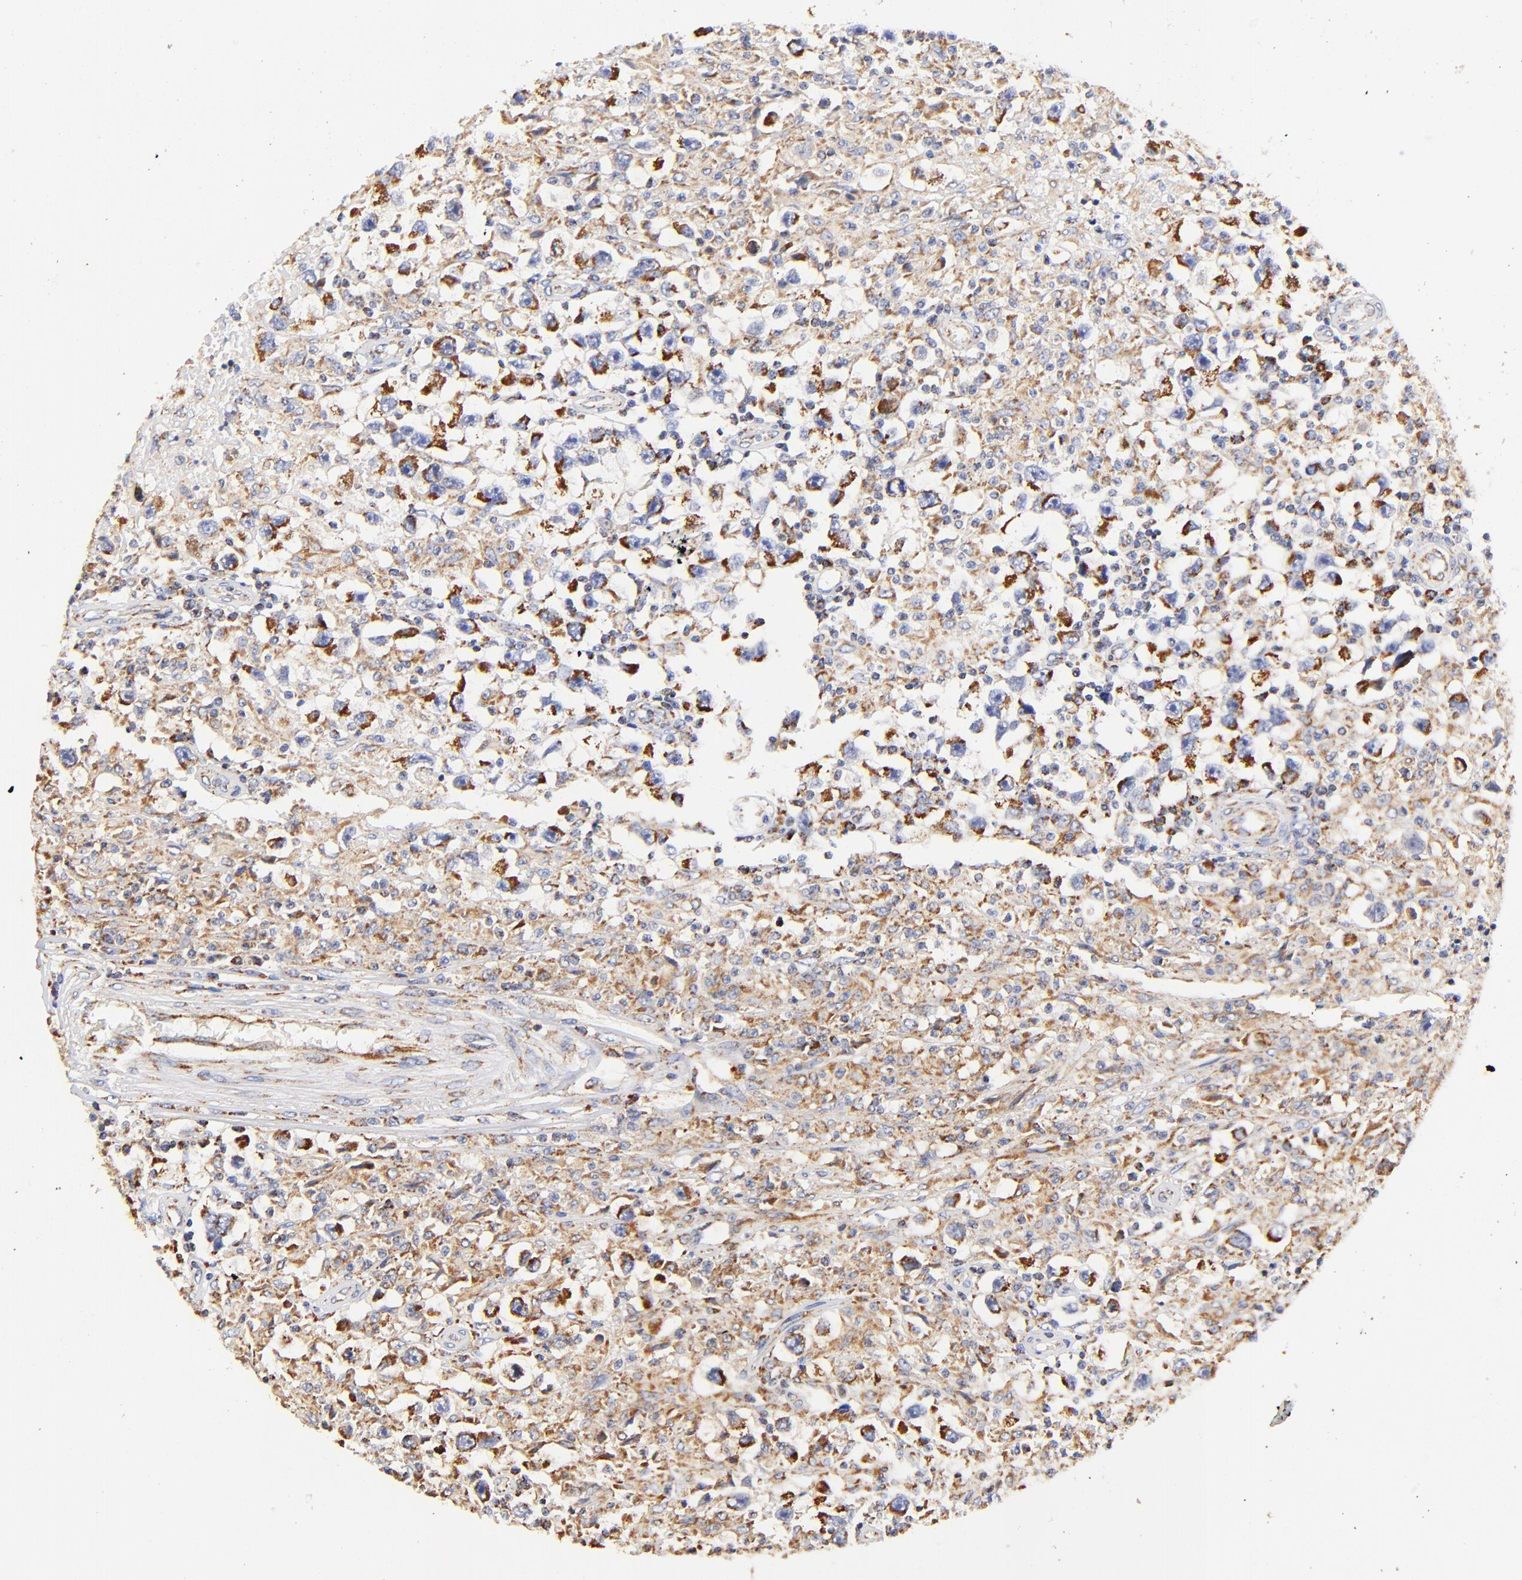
{"staining": {"intensity": "strong", "quantity": ">75%", "location": "cytoplasmic/membranous"}, "tissue": "testis cancer", "cell_type": "Tumor cells", "image_type": "cancer", "snomed": [{"axis": "morphology", "description": "Seminoma, NOS"}, {"axis": "topography", "description": "Testis"}], "caption": "Tumor cells reveal high levels of strong cytoplasmic/membranous staining in approximately >75% of cells in human testis seminoma.", "gene": "ATP5F1D", "patient": {"sex": "male", "age": 34}}